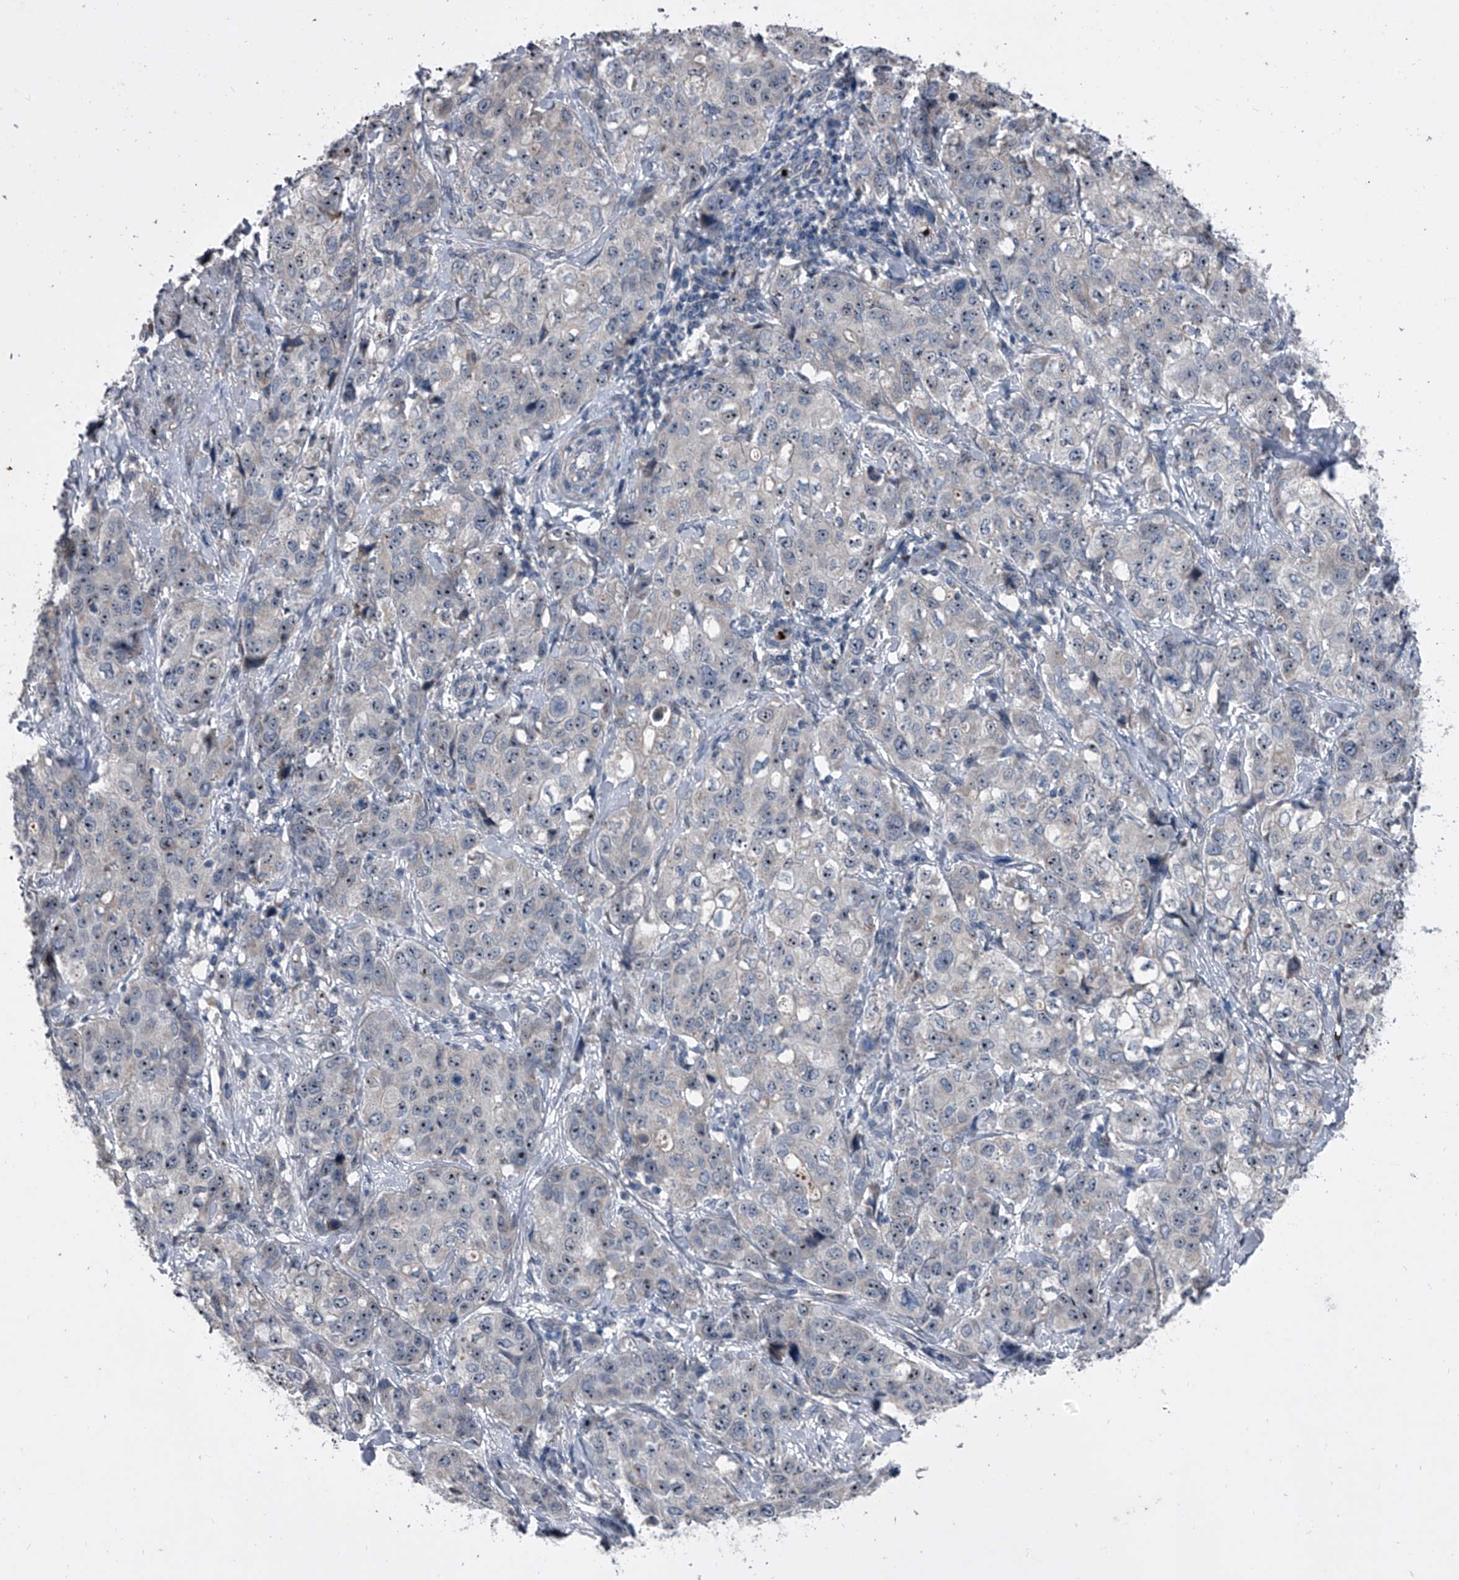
{"staining": {"intensity": "weak", "quantity": ">75%", "location": "nuclear"}, "tissue": "stomach cancer", "cell_type": "Tumor cells", "image_type": "cancer", "snomed": [{"axis": "morphology", "description": "Adenocarcinoma, NOS"}, {"axis": "topography", "description": "Stomach"}], "caption": "Immunohistochemical staining of stomach adenocarcinoma reveals low levels of weak nuclear protein staining in about >75% of tumor cells.", "gene": "CEP85L", "patient": {"sex": "male", "age": 48}}